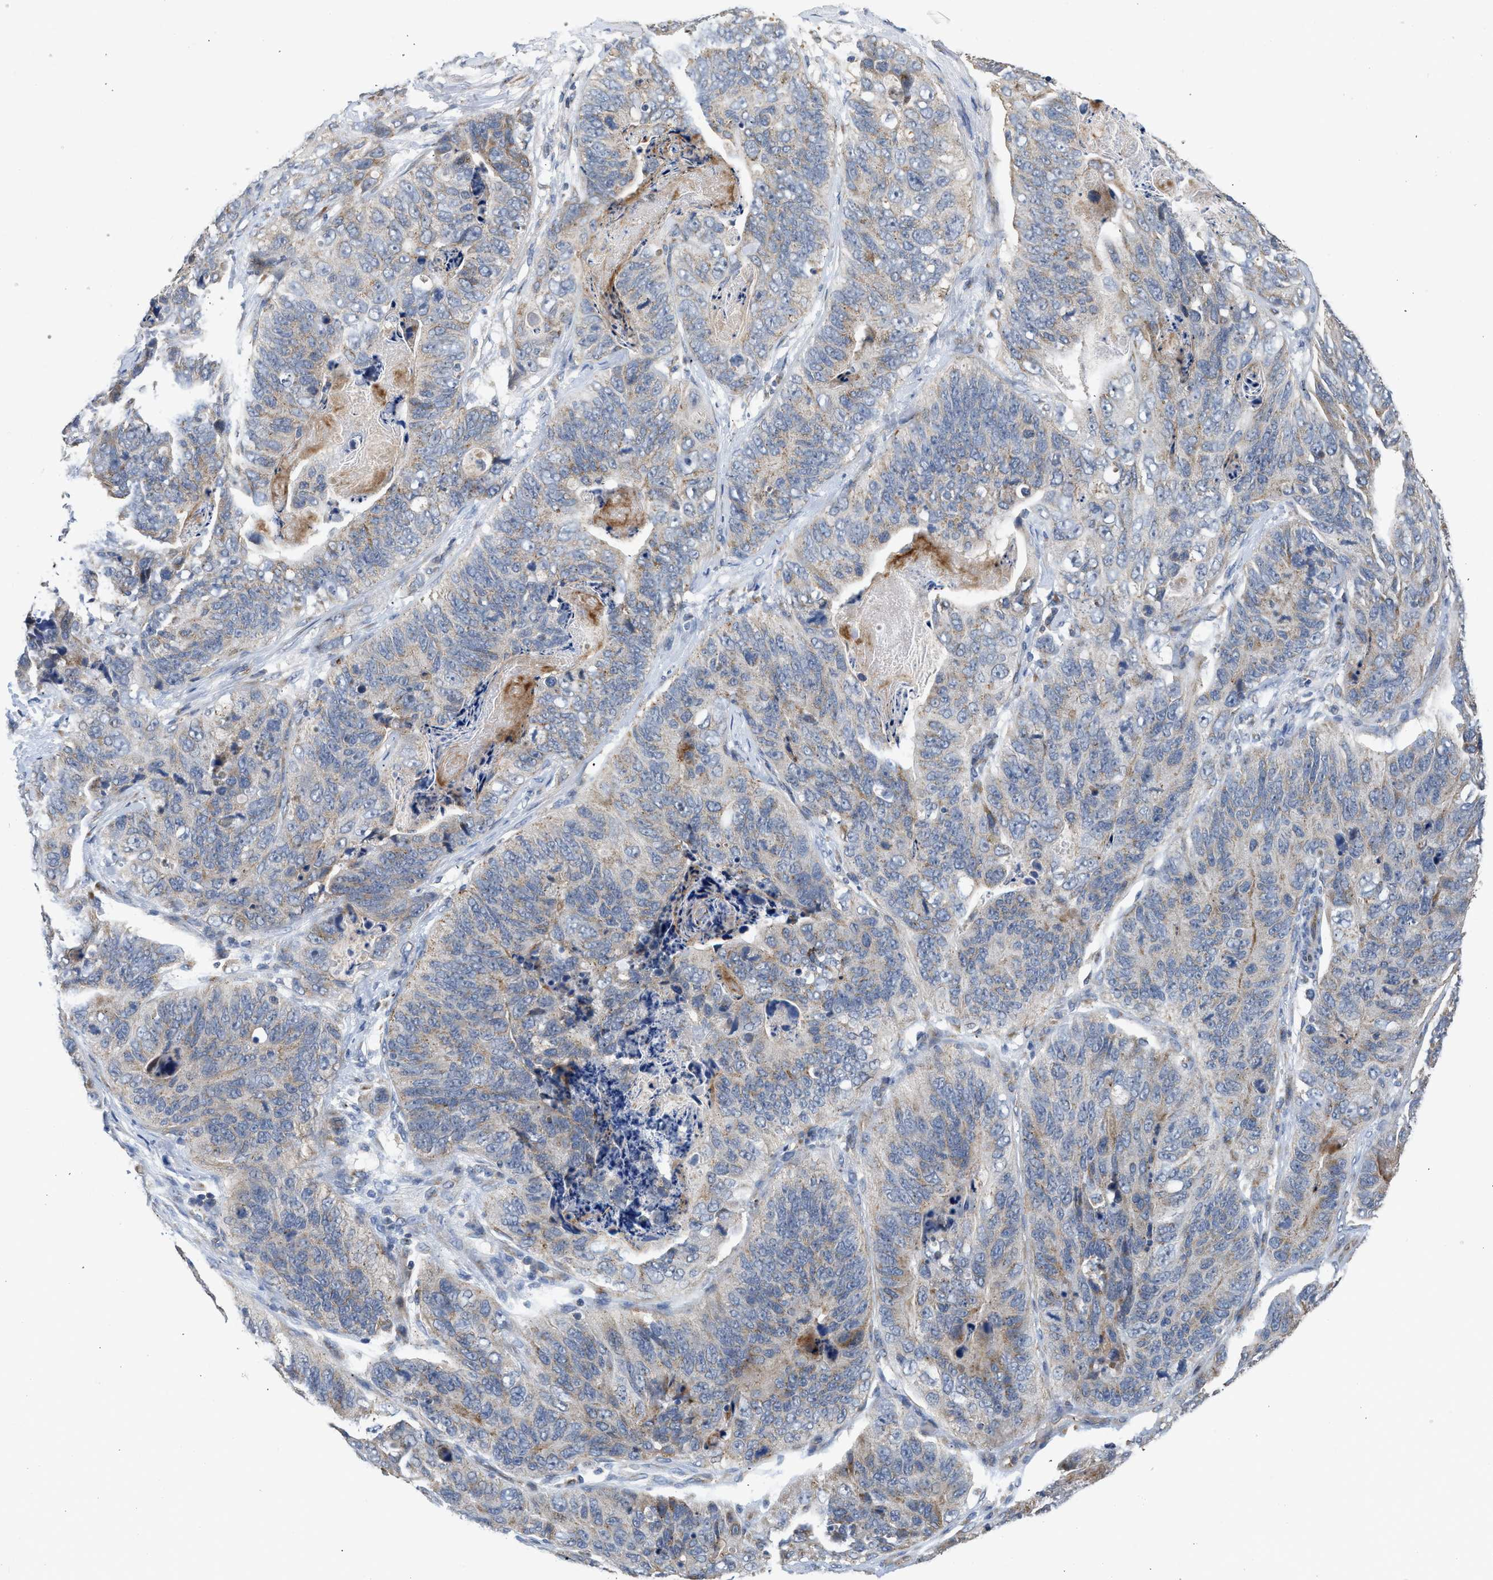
{"staining": {"intensity": "weak", "quantity": "<25%", "location": "cytoplasmic/membranous"}, "tissue": "stomach cancer", "cell_type": "Tumor cells", "image_type": "cancer", "snomed": [{"axis": "morphology", "description": "Adenocarcinoma, NOS"}, {"axis": "topography", "description": "Stomach"}], "caption": "The immunohistochemistry image has no significant staining in tumor cells of stomach adenocarcinoma tissue.", "gene": "PIM1", "patient": {"sex": "female", "age": 89}}